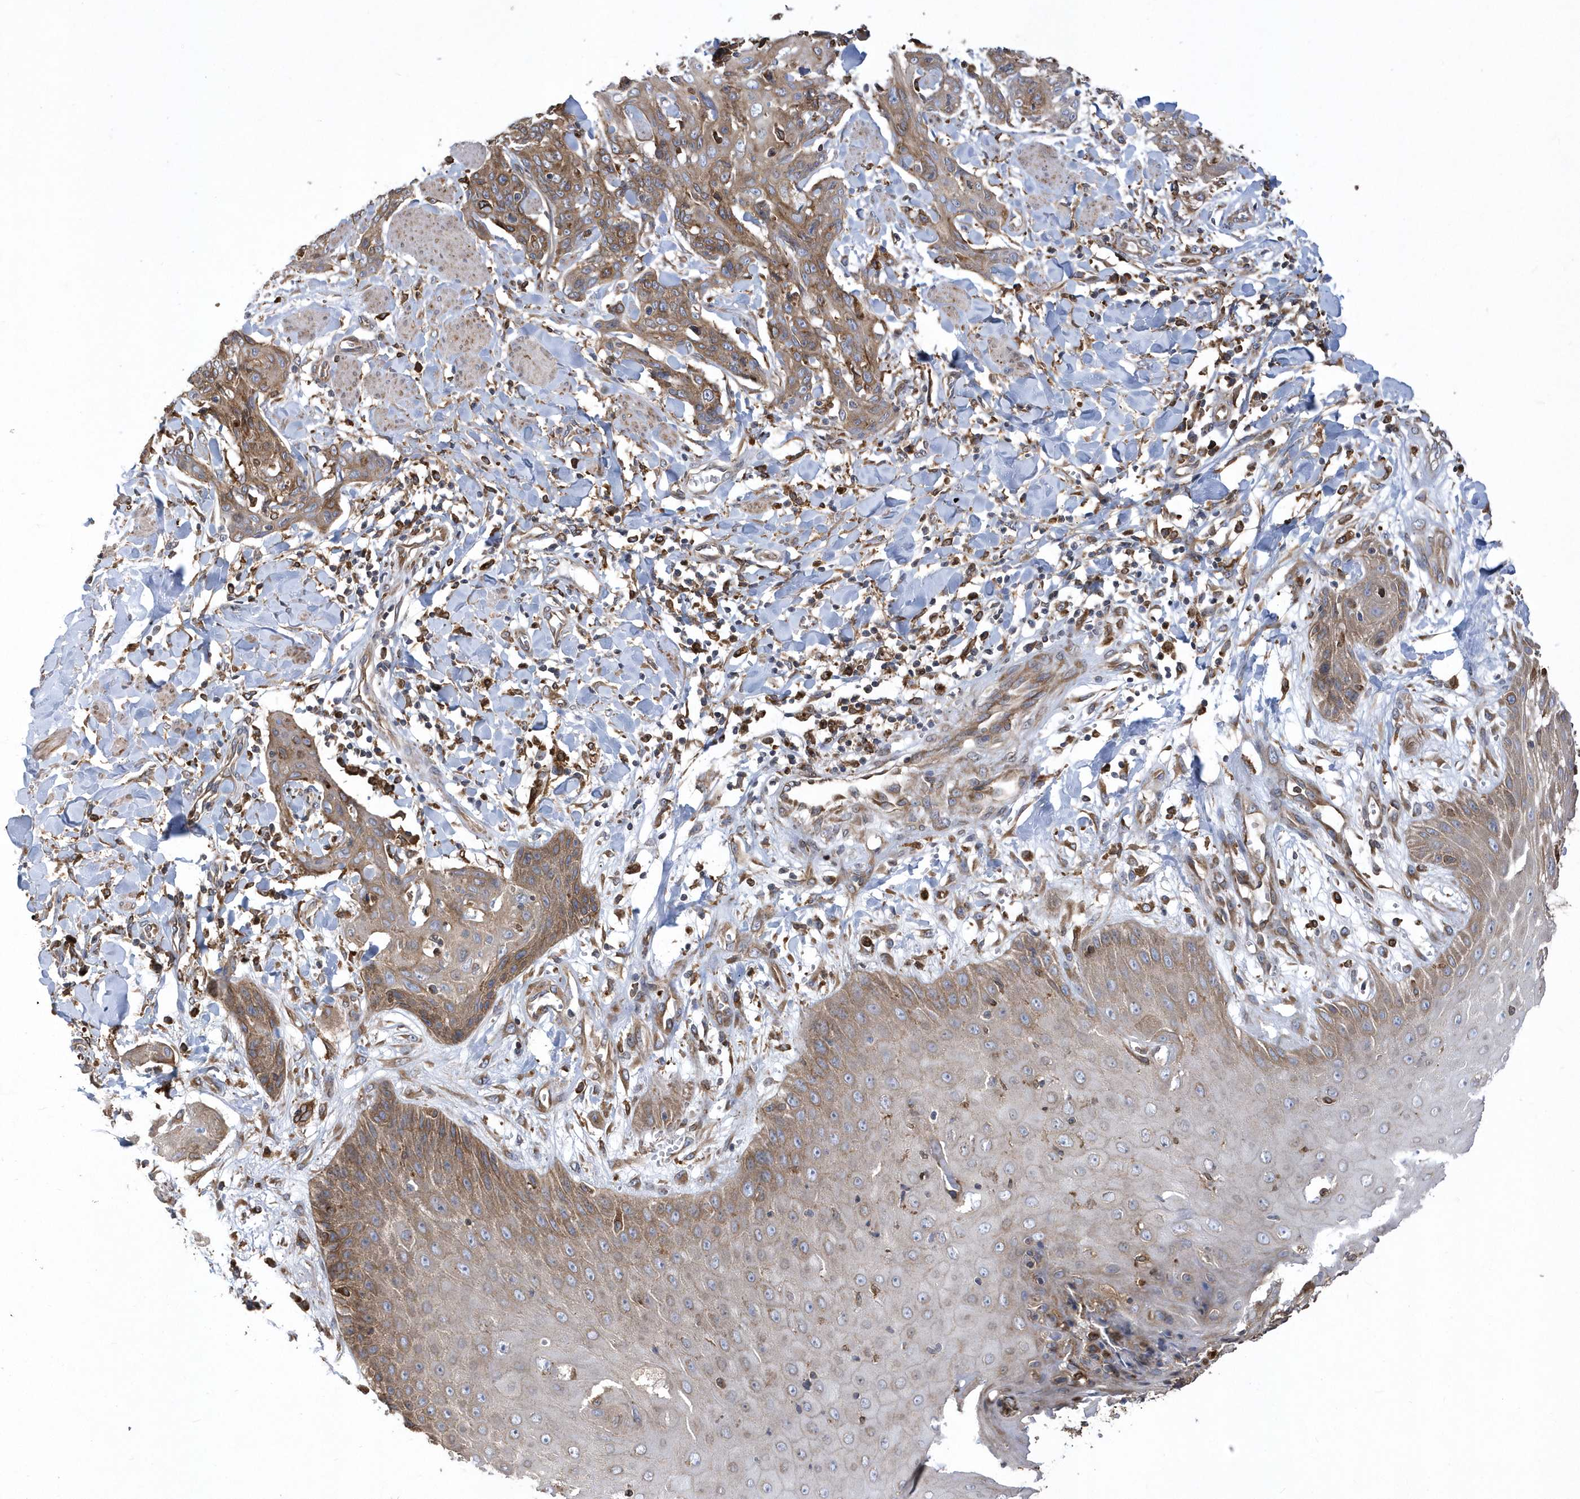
{"staining": {"intensity": "moderate", "quantity": "25%-75%", "location": "cytoplasmic/membranous"}, "tissue": "skin cancer", "cell_type": "Tumor cells", "image_type": "cancer", "snomed": [{"axis": "morphology", "description": "Squamous cell carcinoma, NOS"}, {"axis": "topography", "description": "Skin"}, {"axis": "topography", "description": "Vulva"}], "caption": "Immunohistochemistry staining of skin cancer, which demonstrates medium levels of moderate cytoplasmic/membranous staining in approximately 25%-75% of tumor cells indicating moderate cytoplasmic/membranous protein staining. The staining was performed using DAB (brown) for protein detection and nuclei were counterstained in hematoxylin (blue).", "gene": "VAMP7", "patient": {"sex": "female", "age": 85}}